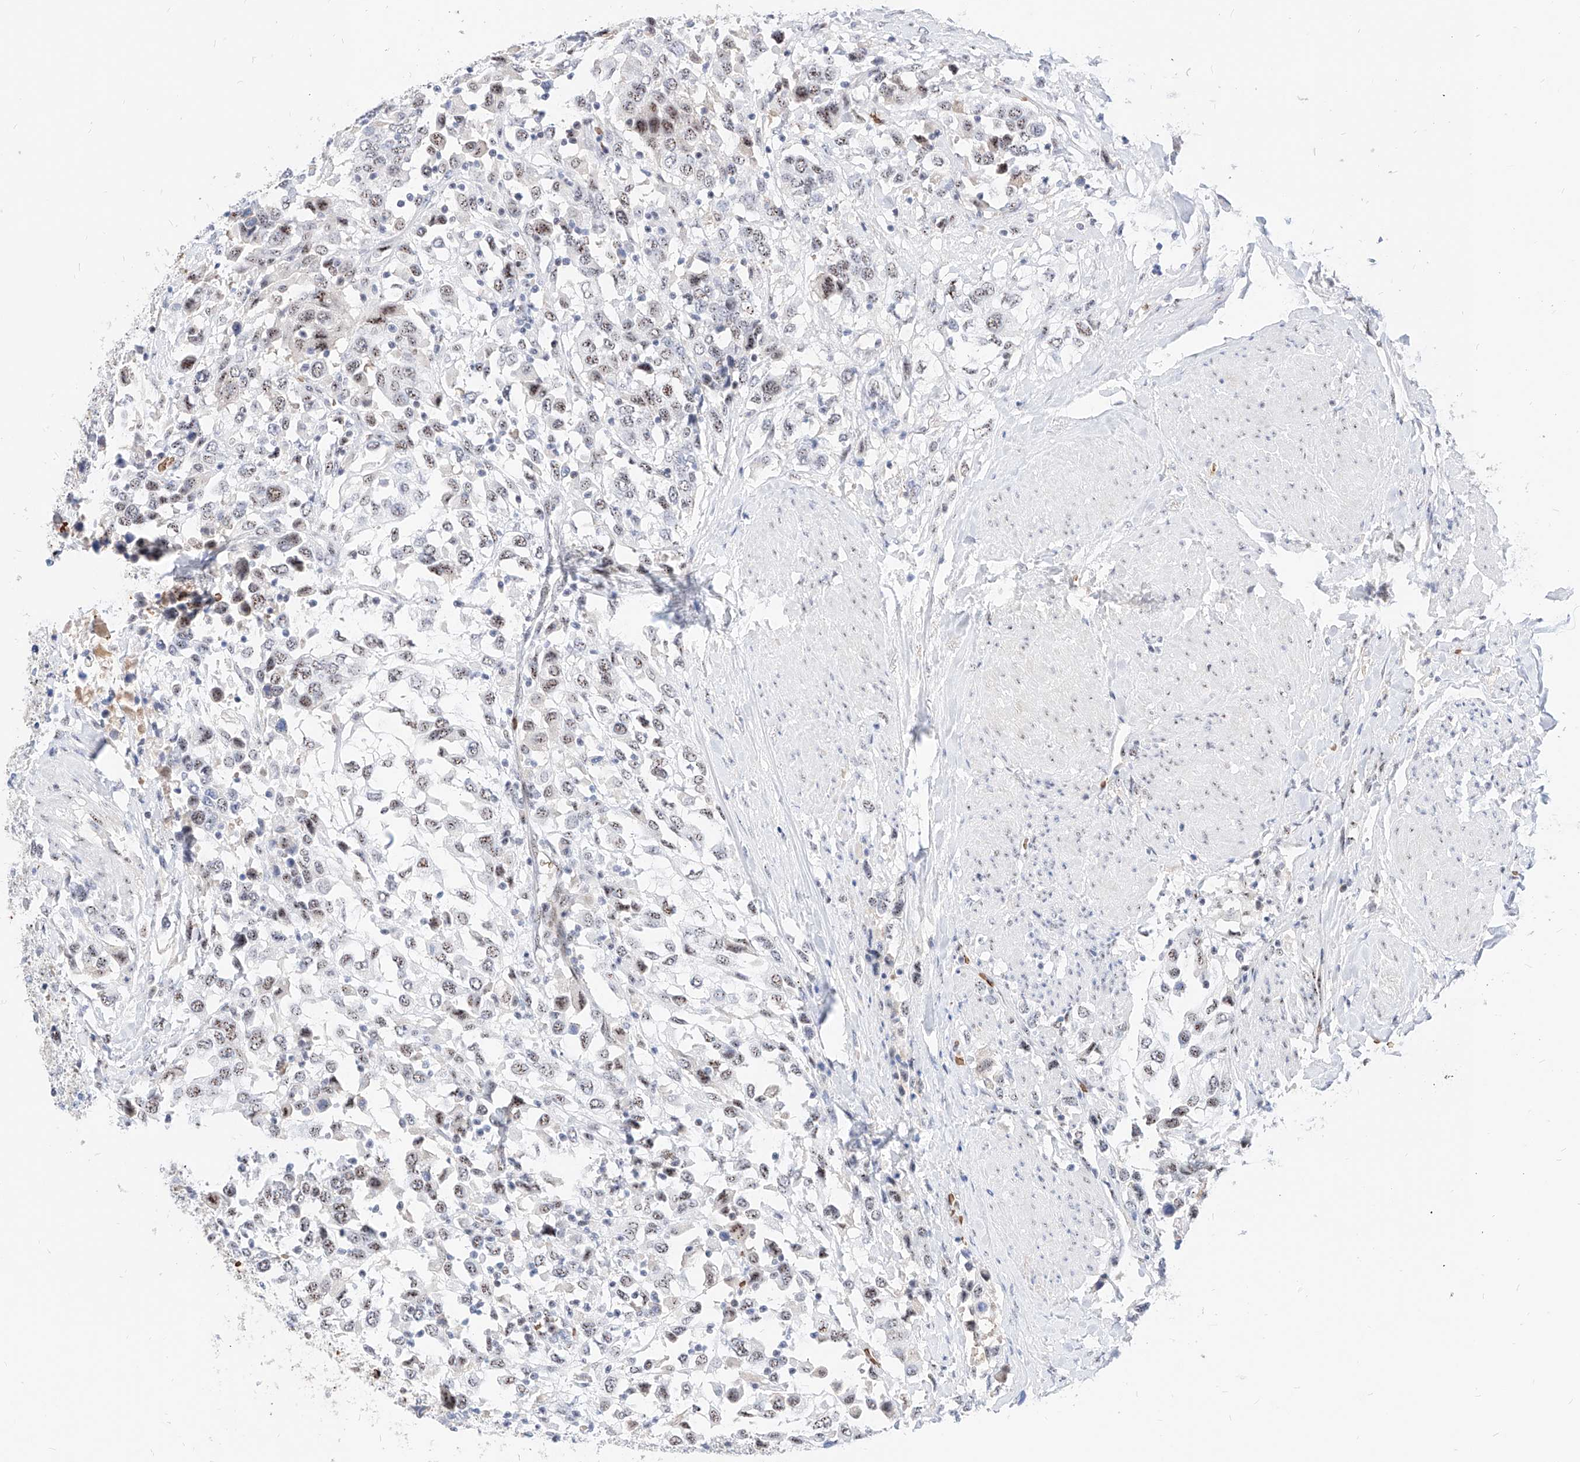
{"staining": {"intensity": "weak", "quantity": ">75%", "location": "nuclear"}, "tissue": "urothelial cancer", "cell_type": "Tumor cells", "image_type": "cancer", "snomed": [{"axis": "morphology", "description": "Urothelial carcinoma, High grade"}, {"axis": "topography", "description": "Urinary bladder"}], "caption": "Human urothelial cancer stained for a protein (brown) shows weak nuclear positive positivity in about >75% of tumor cells.", "gene": "ZFP42", "patient": {"sex": "female", "age": 80}}